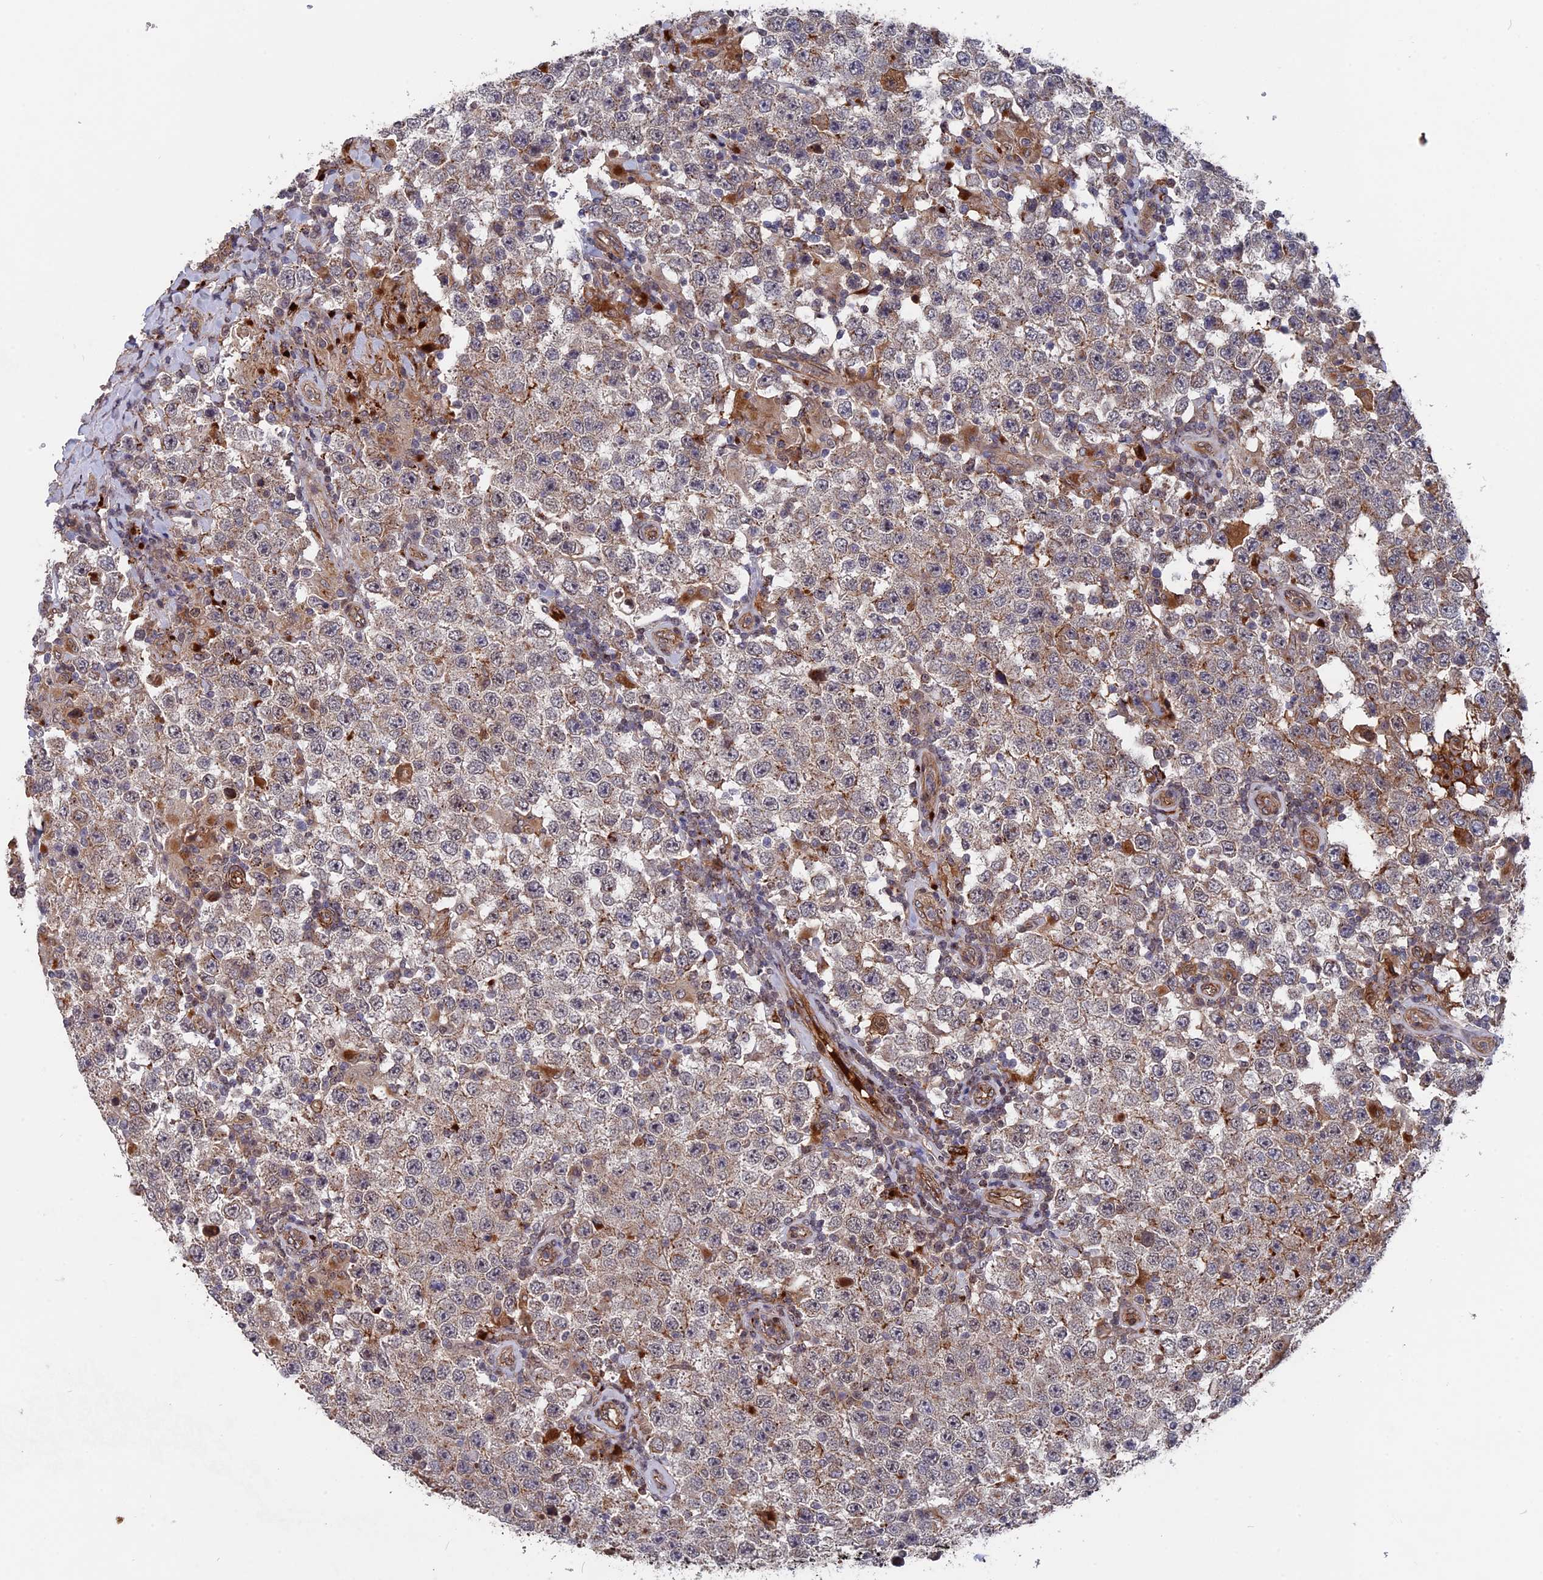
{"staining": {"intensity": "weak", "quantity": ">75%", "location": "cytoplasmic/membranous"}, "tissue": "testis cancer", "cell_type": "Tumor cells", "image_type": "cancer", "snomed": [{"axis": "morphology", "description": "Normal tissue, NOS"}, {"axis": "morphology", "description": "Urothelial carcinoma, High grade"}, {"axis": "morphology", "description": "Seminoma, NOS"}, {"axis": "morphology", "description": "Carcinoma, Embryonal, NOS"}, {"axis": "topography", "description": "Urinary bladder"}, {"axis": "topography", "description": "Testis"}], "caption": "A photomicrograph of testis urothelial carcinoma (high-grade) stained for a protein exhibits weak cytoplasmic/membranous brown staining in tumor cells.", "gene": "NOSIP", "patient": {"sex": "male", "age": 41}}